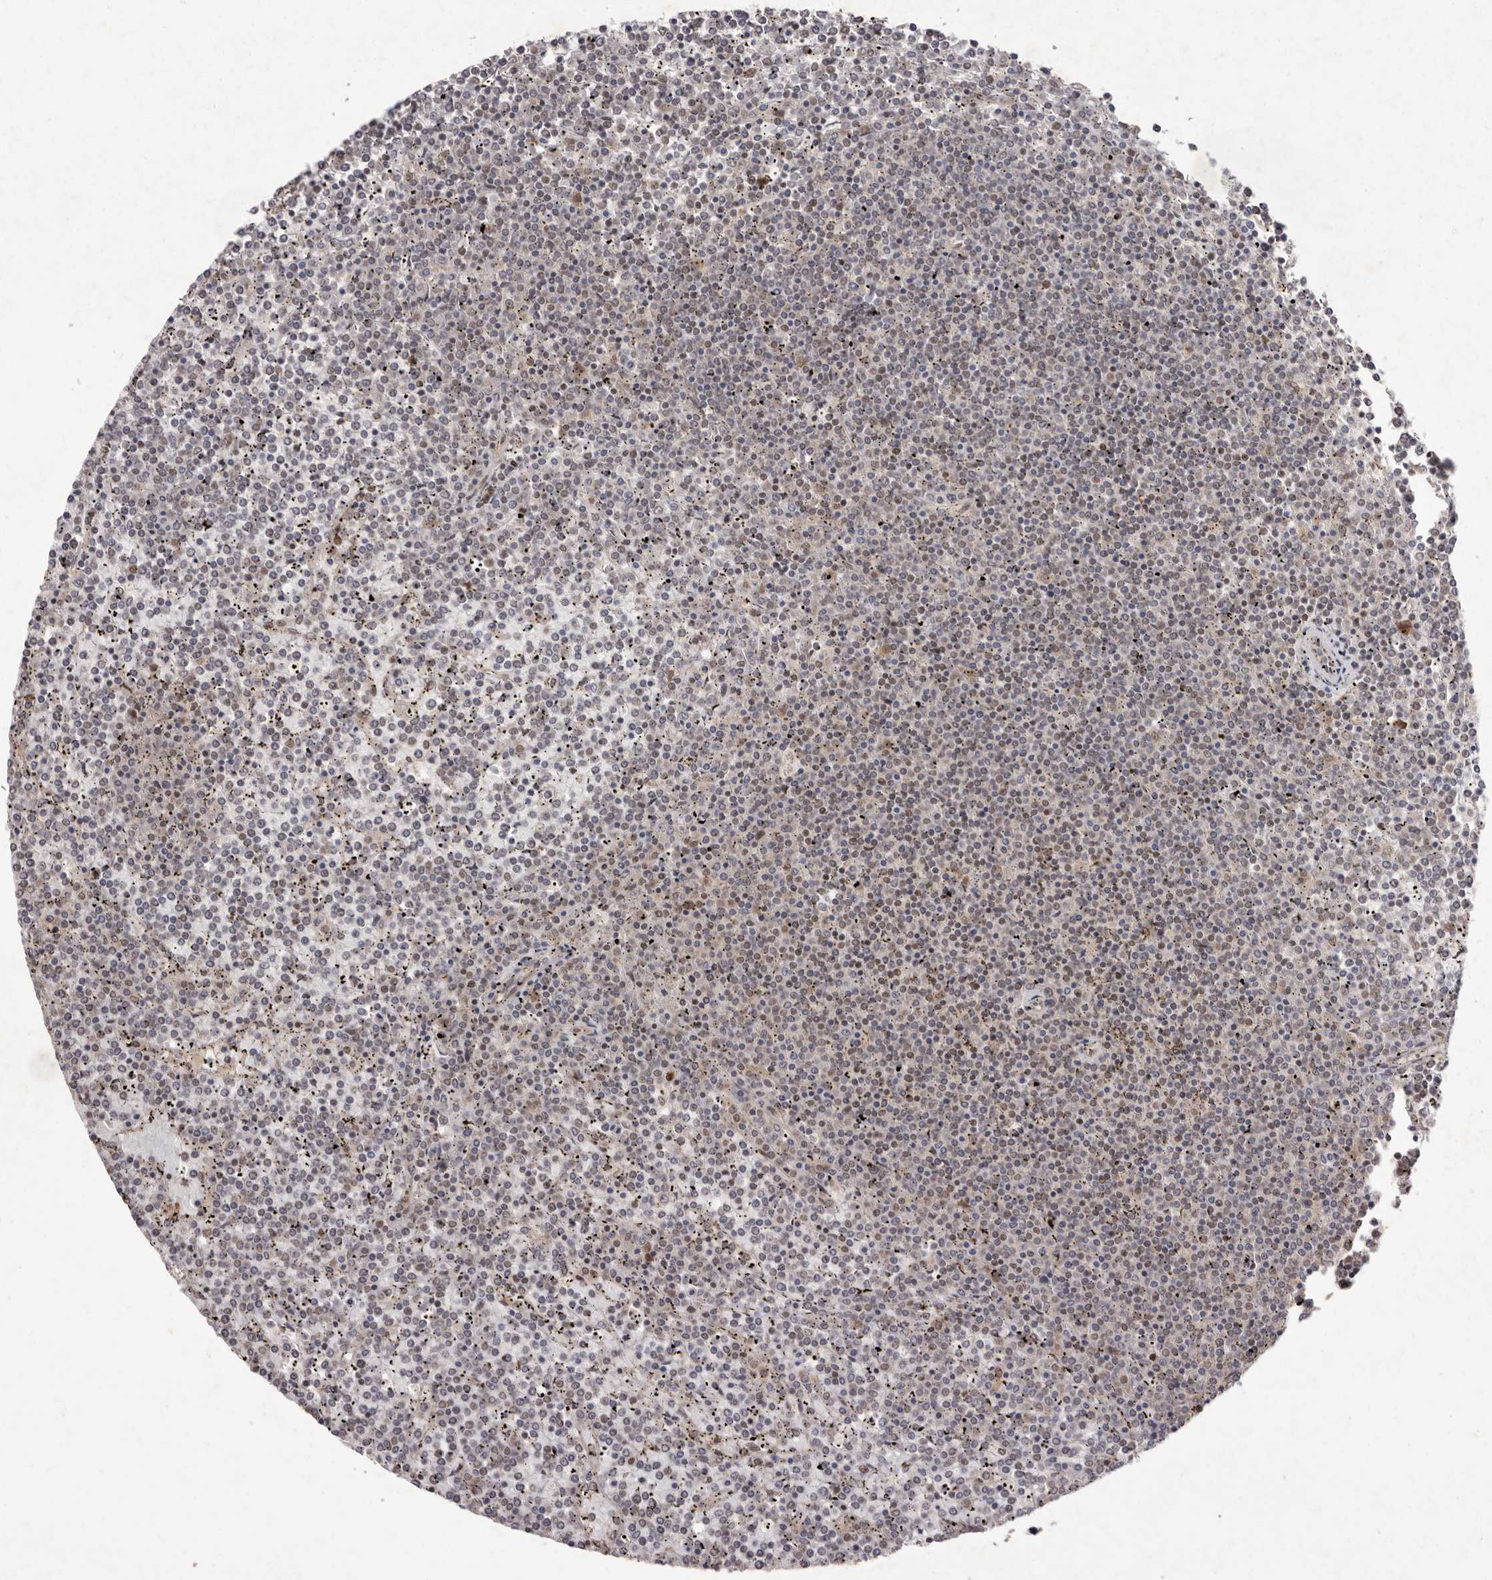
{"staining": {"intensity": "weak", "quantity": "25%-75%", "location": "nuclear"}, "tissue": "lymphoma", "cell_type": "Tumor cells", "image_type": "cancer", "snomed": [{"axis": "morphology", "description": "Malignant lymphoma, non-Hodgkin's type, Low grade"}, {"axis": "topography", "description": "Spleen"}], "caption": "Human malignant lymphoma, non-Hodgkin's type (low-grade) stained with a brown dye shows weak nuclear positive staining in approximately 25%-75% of tumor cells.", "gene": "LRGUK", "patient": {"sex": "female", "age": 19}}